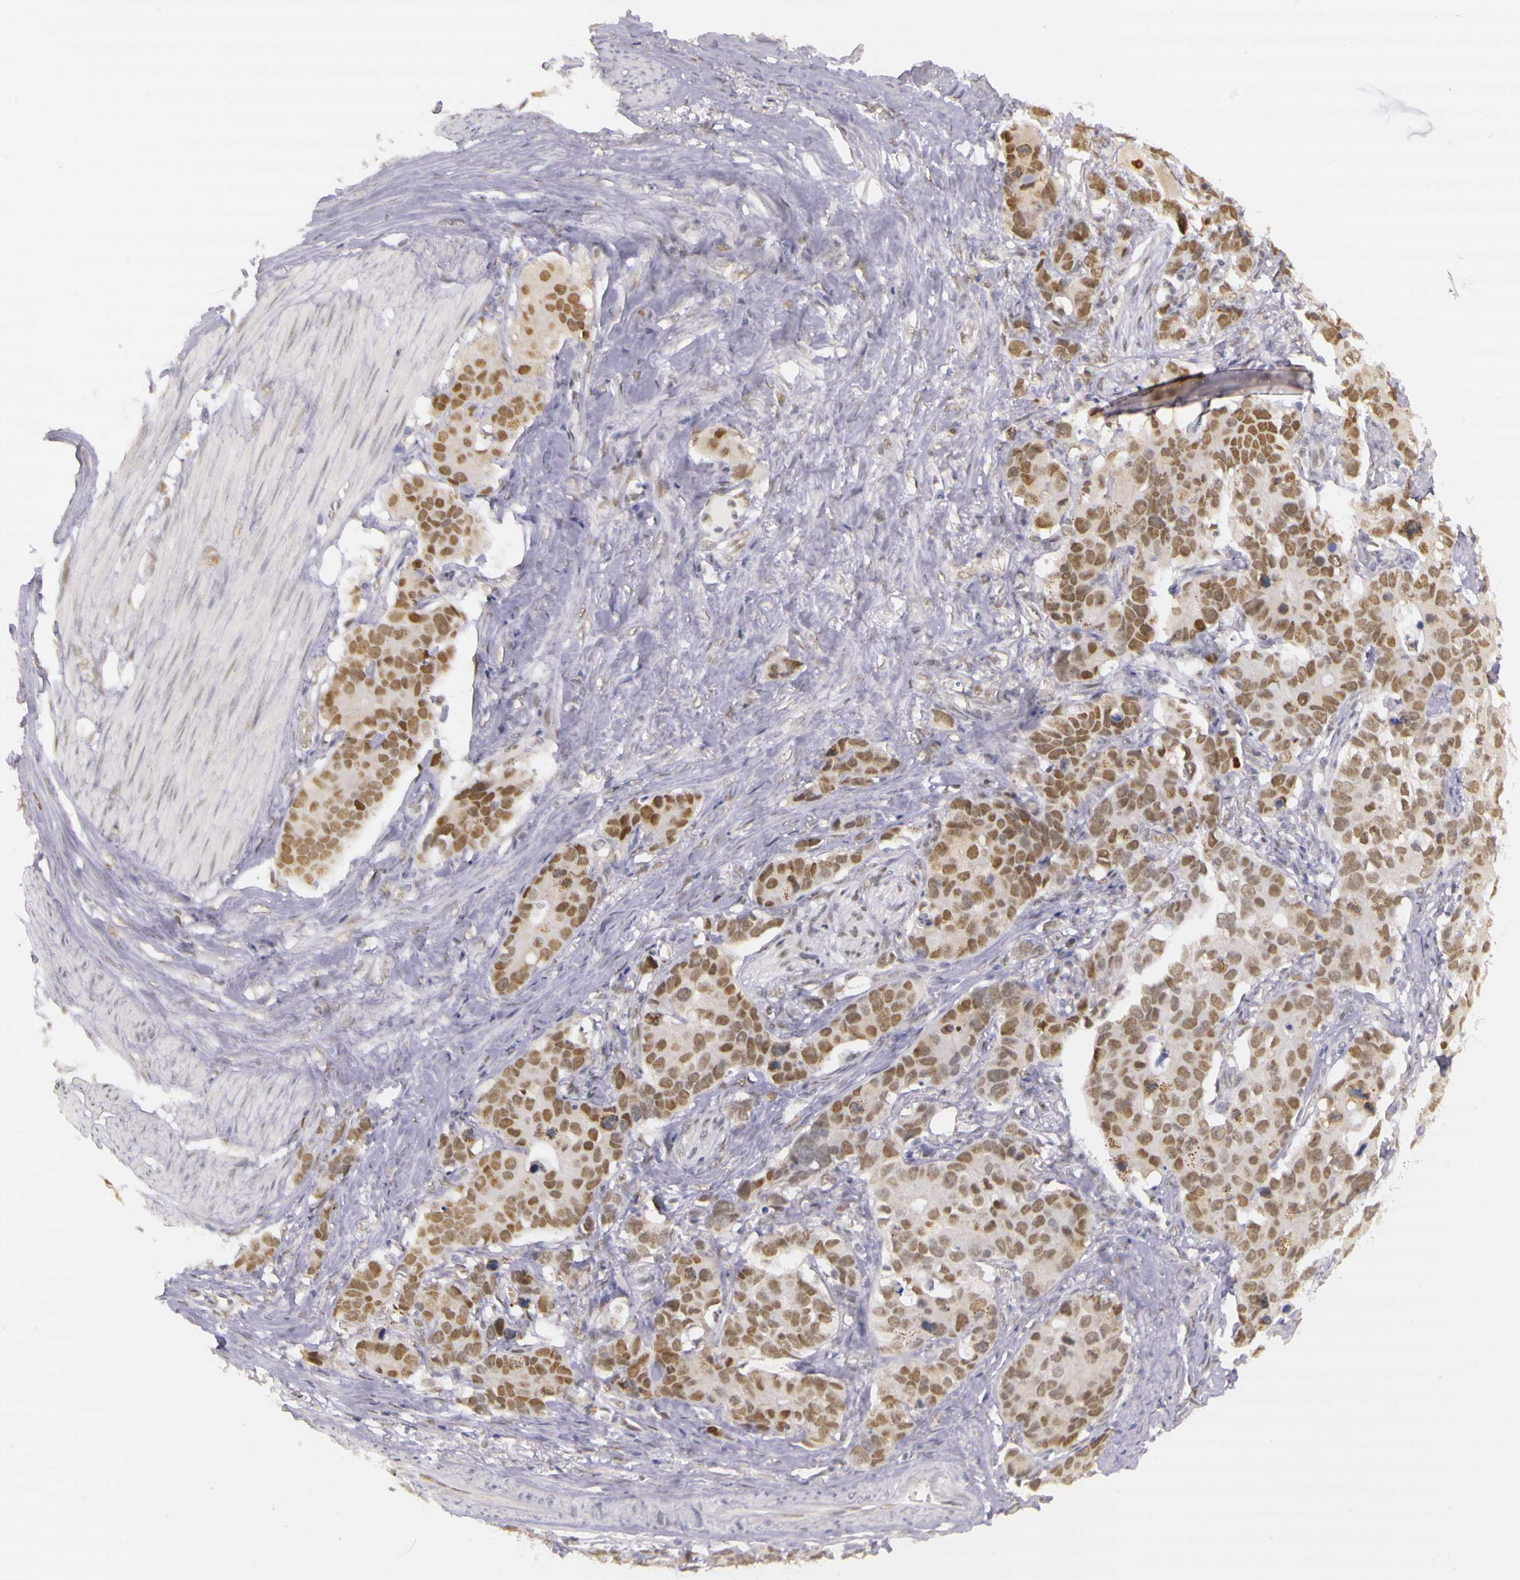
{"staining": {"intensity": "moderate", "quantity": ">75%", "location": "nuclear"}, "tissue": "stomach cancer", "cell_type": "Tumor cells", "image_type": "cancer", "snomed": [{"axis": "morphology", "description": "Adenocarcinoma, NOS"}, {"axis": "topography", "description": "Stomach, upper"}], "caption": "Protein analysis of stomach adenocarcinoma tissue exhibits moderate nuclear staining in approximately >75% of tumor cells.", "gene": "WDR13", "patient": {"sex": "male", "age": 71}}